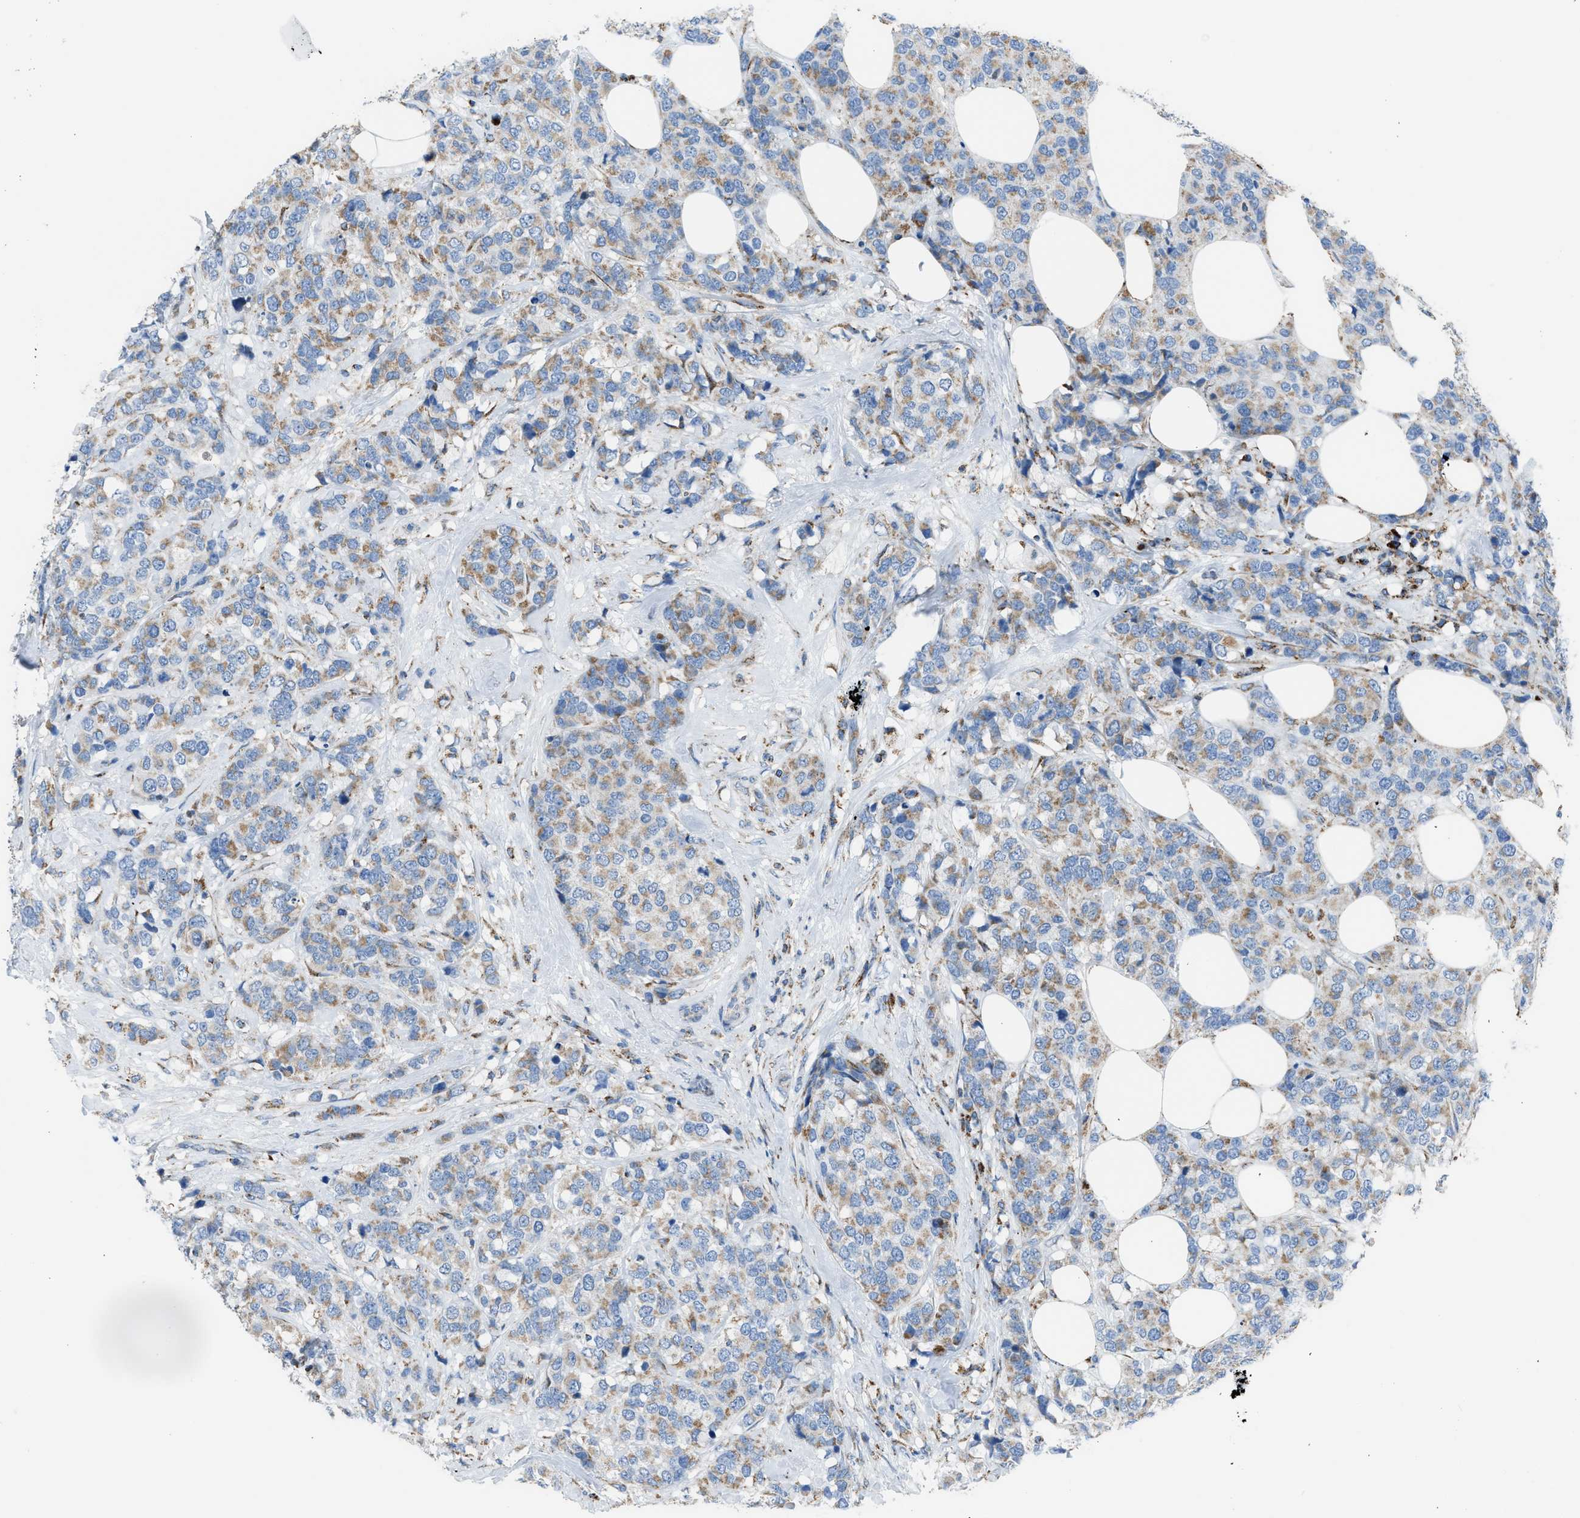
{"staining": {"intensity": "weak", "quantity": ">75%", "location": "cytoplasmic/membranous"}, "tissue": "breast cancer", "cell_type": "Tumor cells", "image_type": "cancer", "snomed": [{"axis": "morphology", "description": "Lobular carcinoma"}, {"axis": "topography", "description": "Breast"}], "caption": "Tumor cells demonstrate weak cytoplasmic/membranous positivity in approximately >75% of cells in lobular carcinoma (breast).", "gene": "ETFB", "patient": {"sex": "female", "age": 59}}